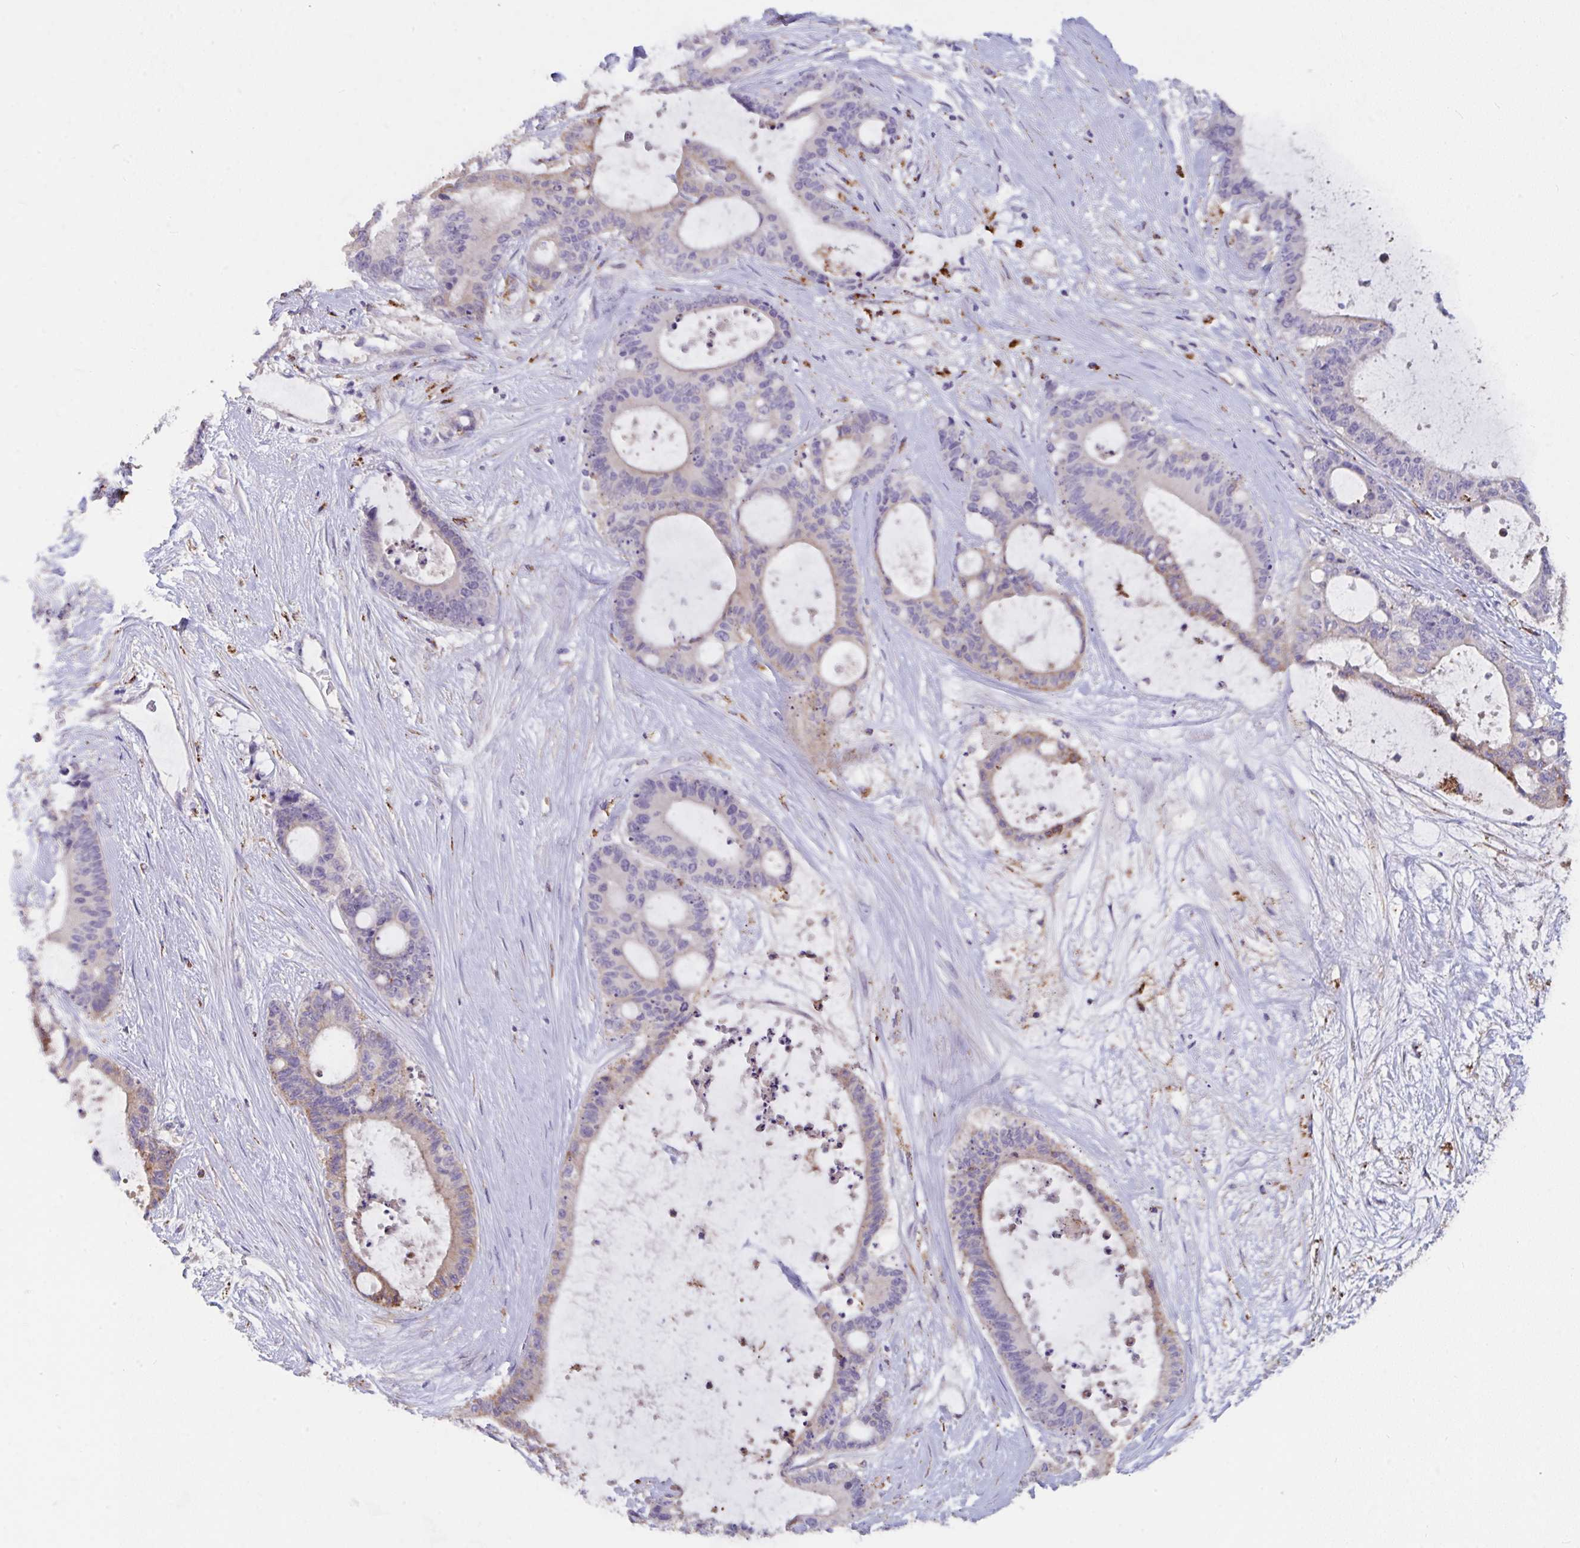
{"staining": {"intensity": "moderate", "quantity": "<25%", "location": "cytoplasmic/membranous"}, "tissue": "liver cancer", "cell_type": "Tumor cells", "image_type": "cancer", "snomed": [{"axis": "morphology", "description": "Normal tissue, NOS"}, {"axis": "morphology", "description": "Cholangiocarcinoma"}, {"axis": "topography", "description": "Liver"}, {"axis": "topography", "description": "Peripheral nerve tissue"}], "caption": "Moderate cytoplasmic/membranous staining for a protein is identified in about <25% of tumor cells of liver cholangiocarcinoma using immunohistochemistry (IHC).", "gene": "FAM156B", "patient": {"sex": "female", "age": 73}}